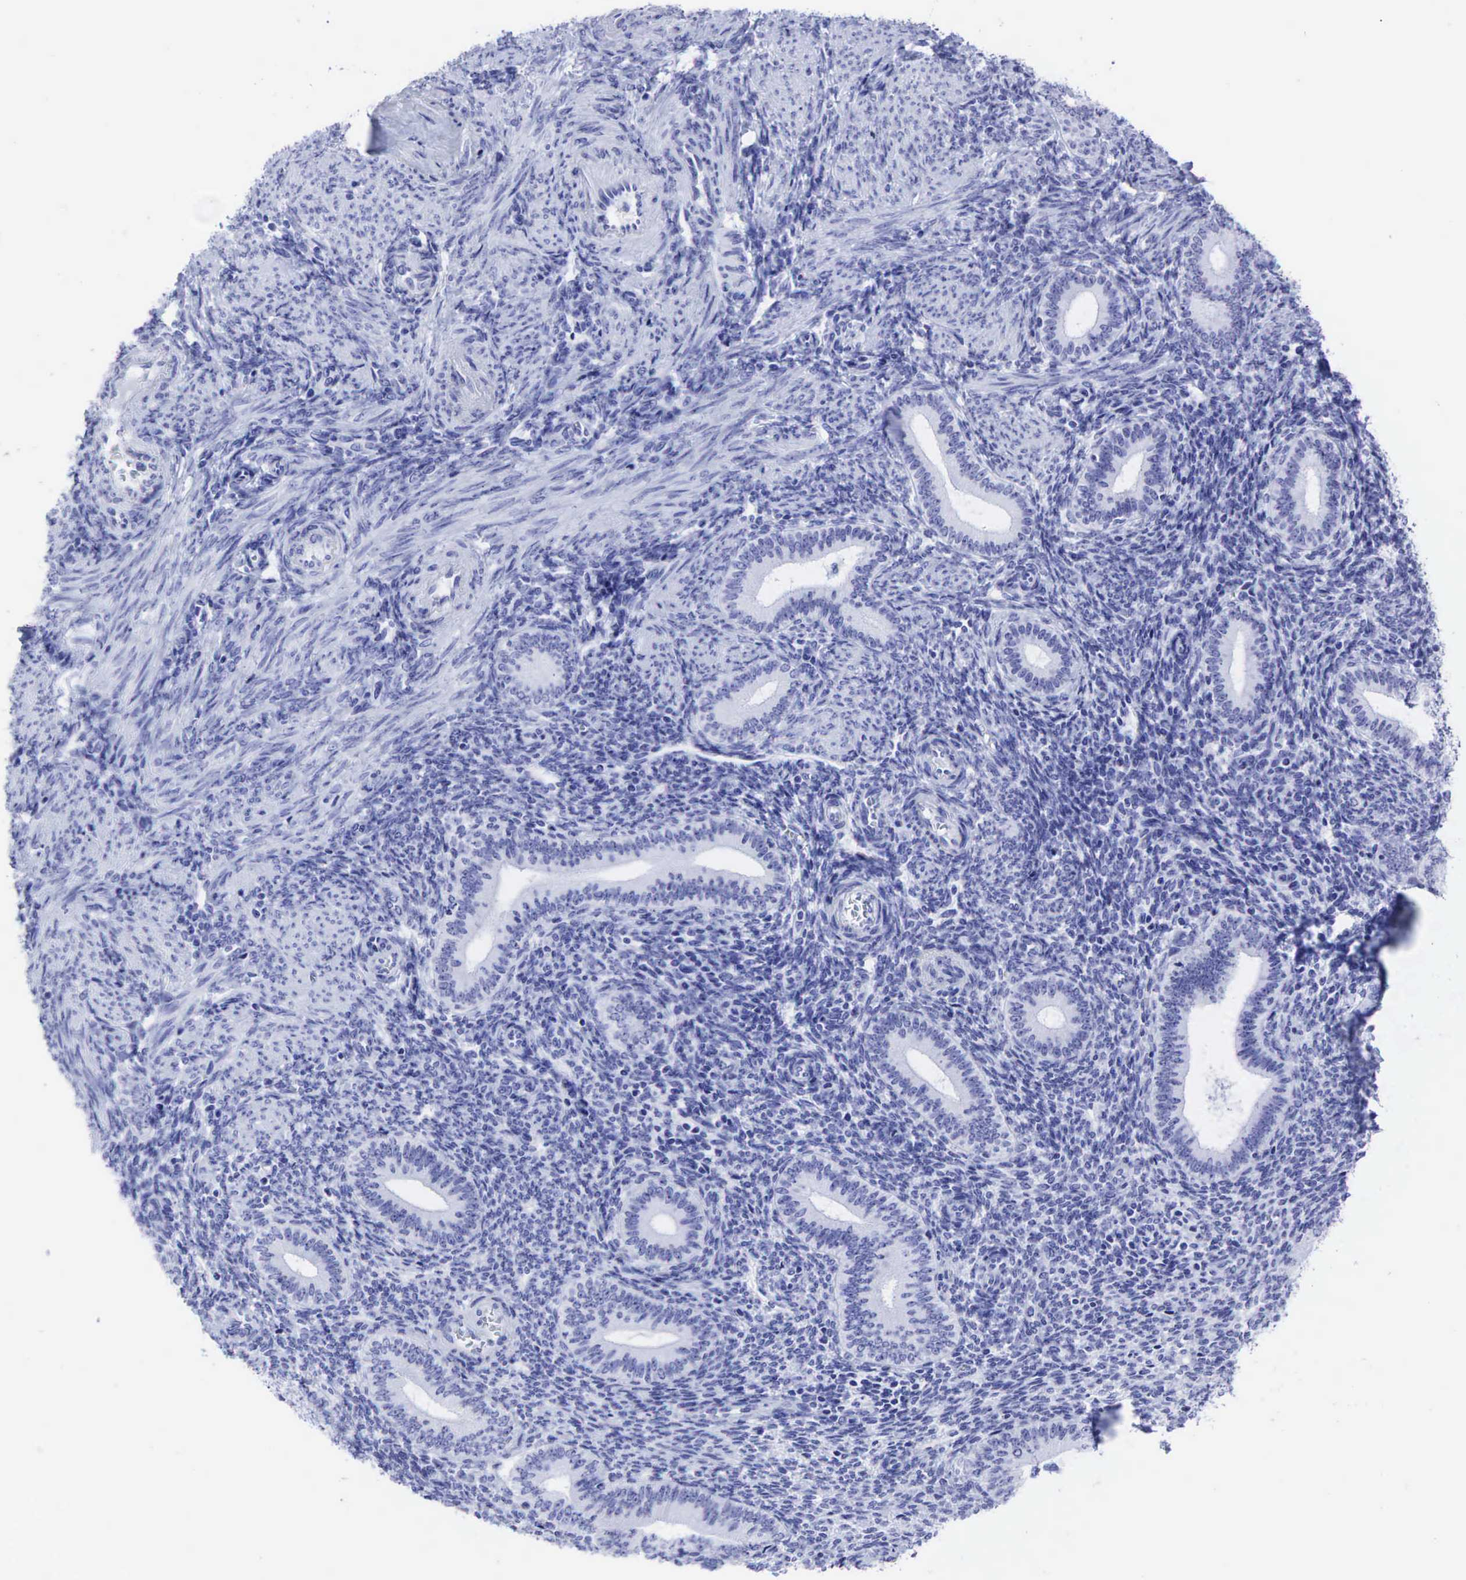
{"staining": {"intensity": "negative", "quantity": "none", "location": "none"}, "tissue": "endometrium", "cell_type": "Cells in endometrial stroma", "image_type": "normal", "snomed": [{"axis": "morphology", "description": "Normal tissue, NOS"}, {"axis": "topography", "description": "Endometrium"}], "caption": "DAB immunohistochemical staining of normal human endometrium exhibits no significant positivity in cells in endometrial stroma. (Immunohistochemistry, brightfield microscopy, high magnification).", "gene": "CEACAM5", "patient": {"sex": "female", "age": 35}}